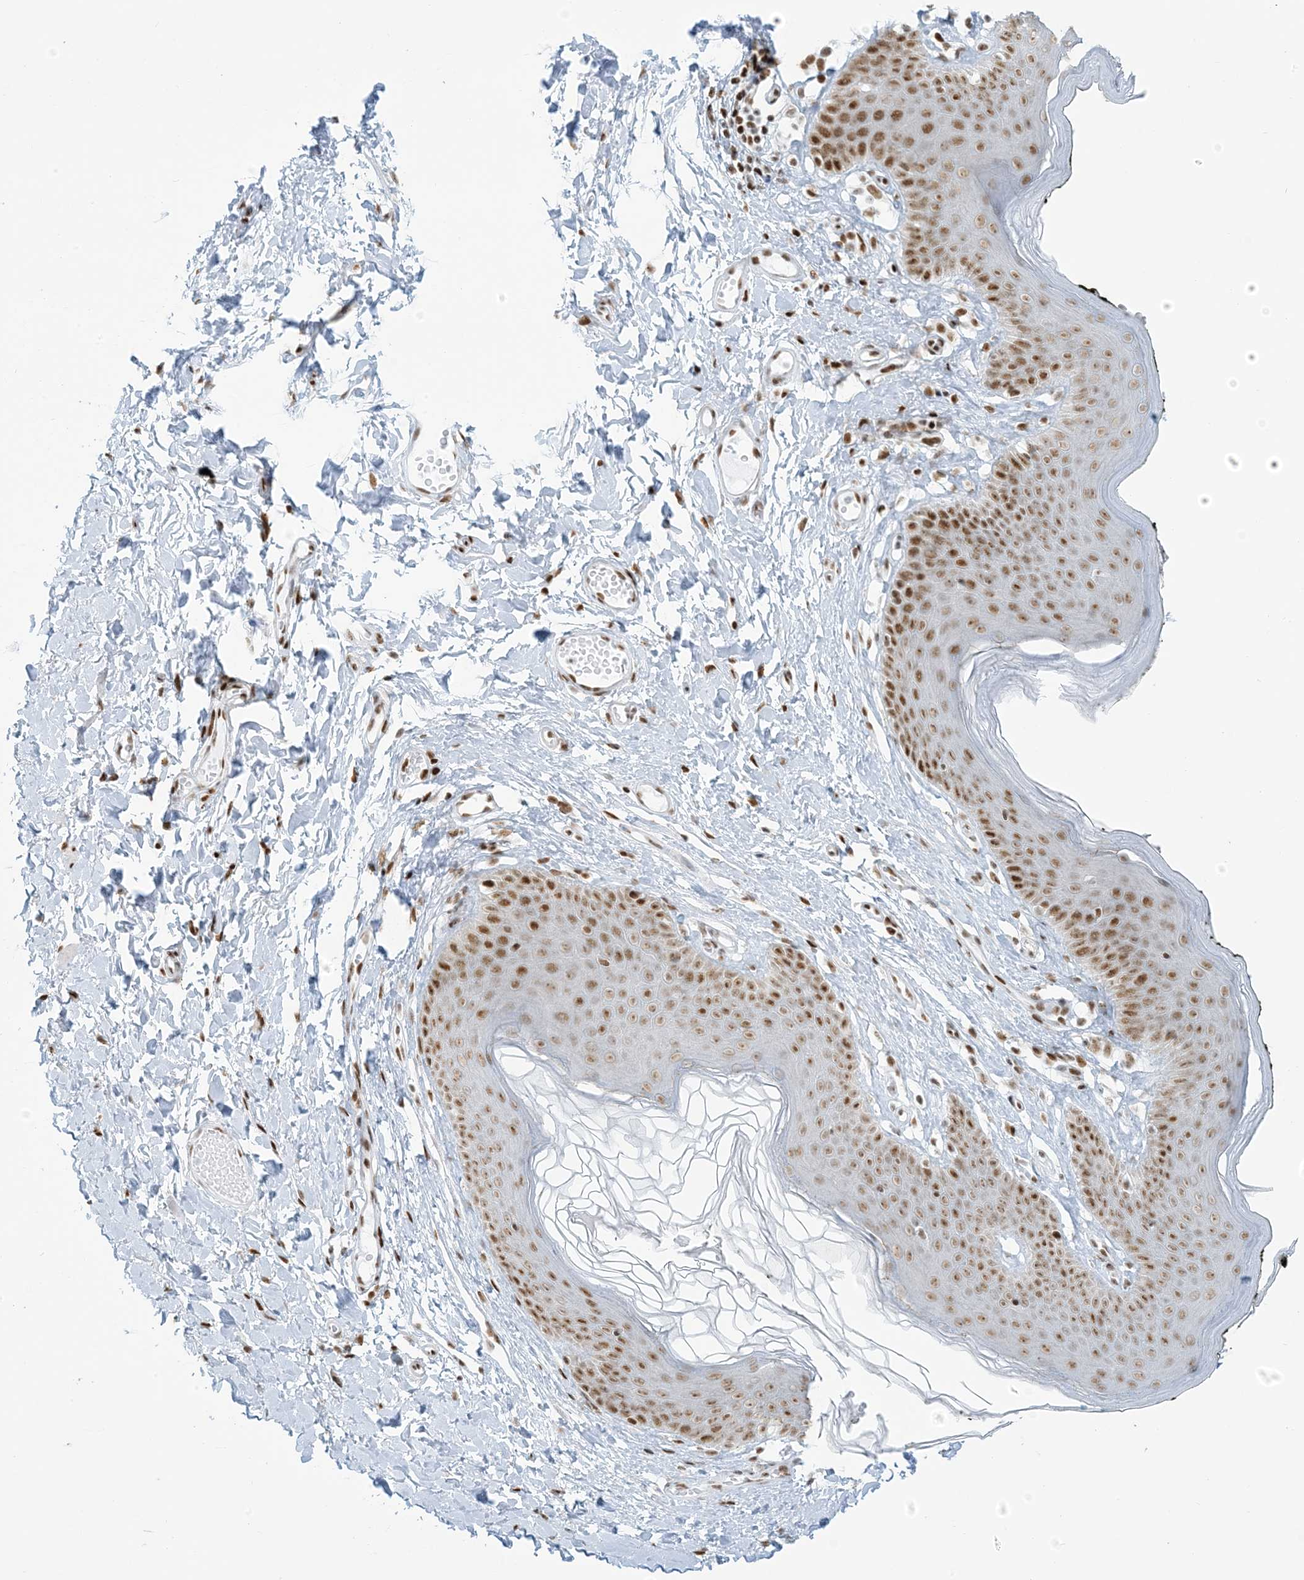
{"staining": {"intensity": "strong", "quantity": "25%-75%", "location": "nuclear"}, "tissue": "skin", "cell_type": "Epidermal cells", "image_type": "normal", "snomed": [{"axis": "morphology", "description": "Normal tissue, NOS"}, {"axis": "morphology", "description": "Inflammation, NOS"}, {"axis": "topography", "description": "Vulva"}], "caption": "Skin was stained to show a protein in brown. There is high levels of strong nuclear expression in about 25%-75% of epidermal cells.", "gene": "STAG1", "patient": {"sex": "female", "age": 84}}